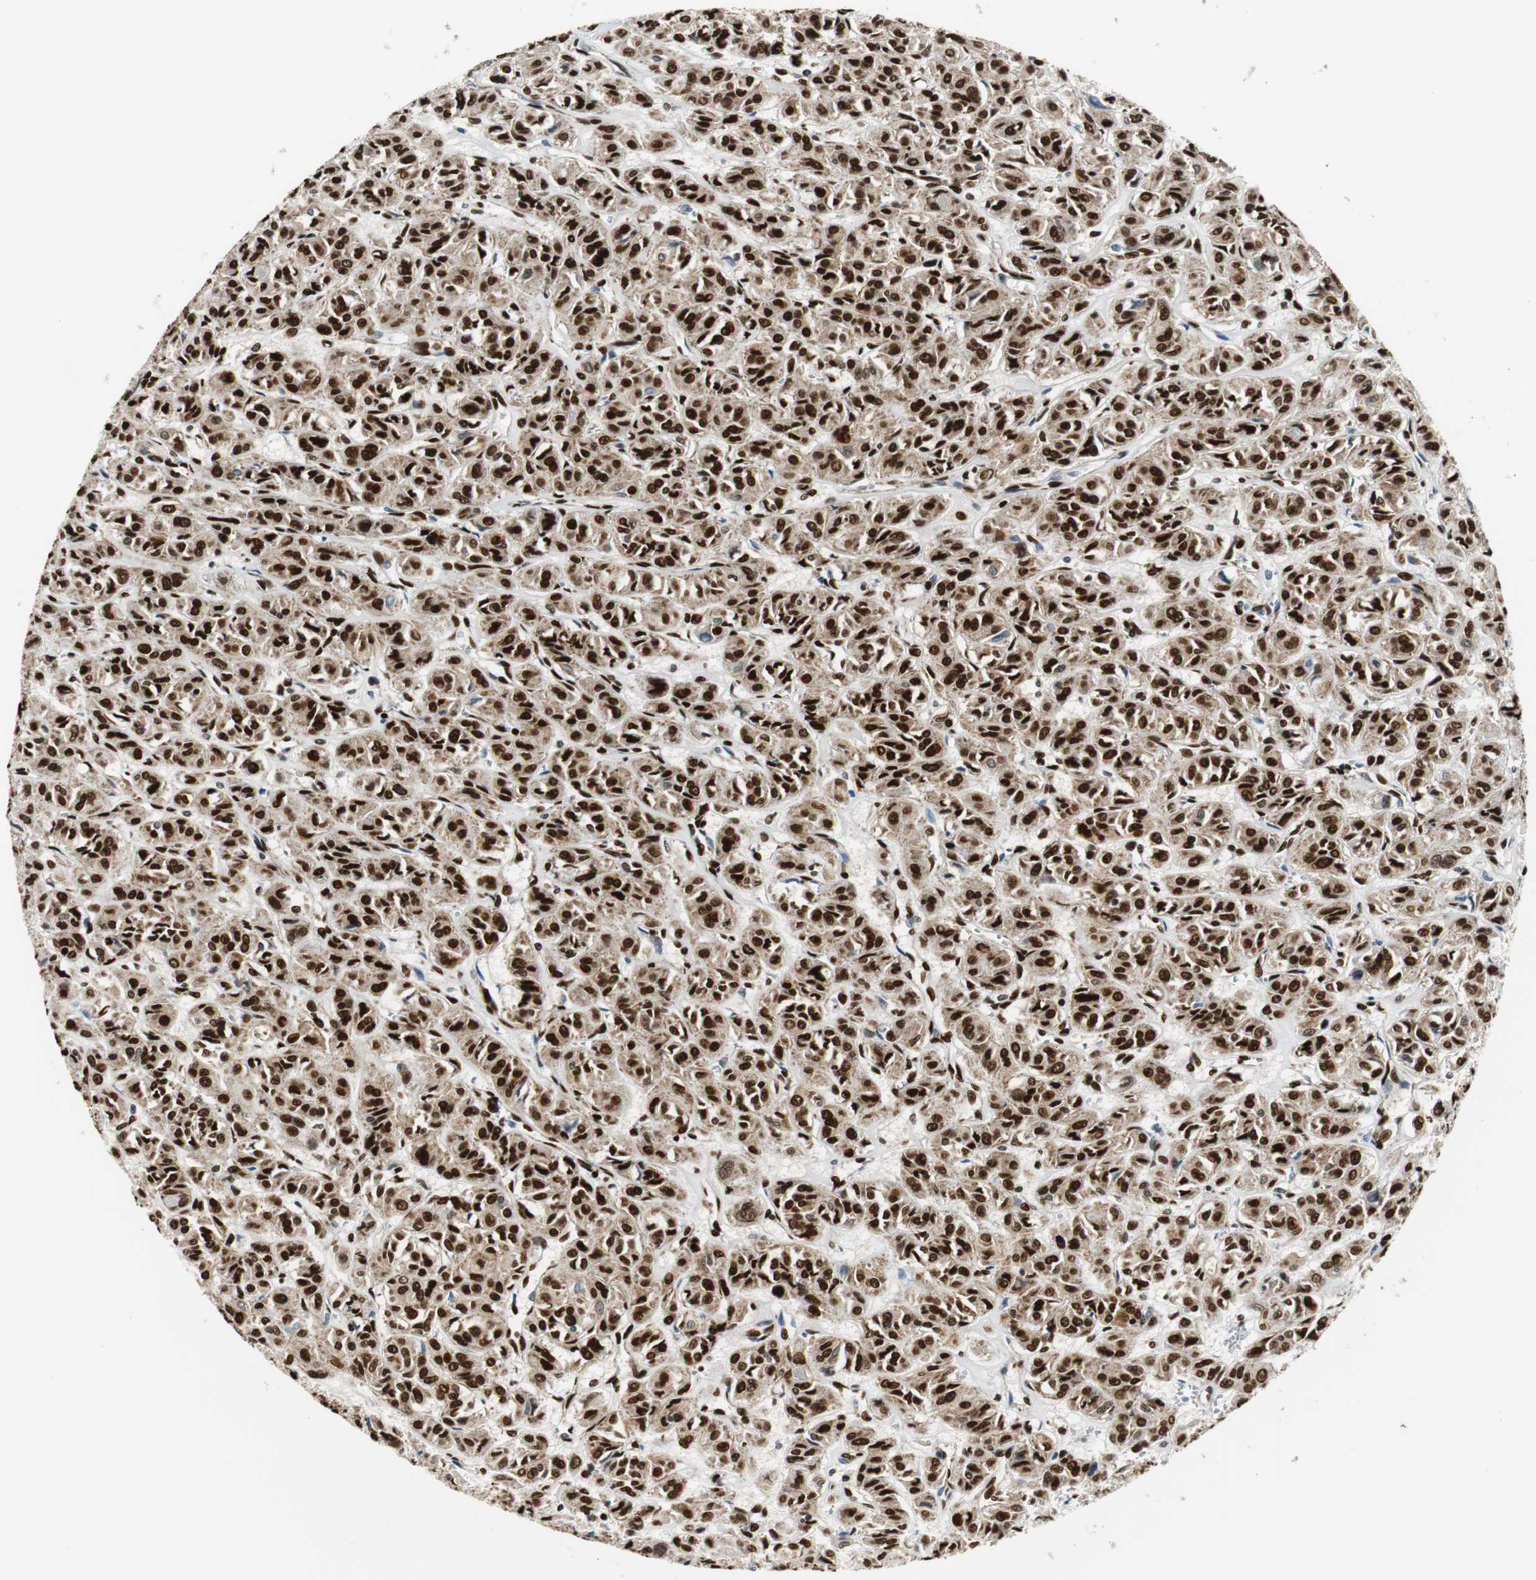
{"staining": {"intensity": "strong", "quantity": ">75%", "location": "nuclear"}, "tissue": "thyroid cancer", "cell_type": "Tumor cells", "image_type": "cancer", "snomed": [{"axis": "morphology", "description": "Follicular adenoma carcinoma, NOS"}, {"axis": "topography", "description": "Thyroid gland"}], "caption": "DAB (3,3'-diaminobenzidine) immunohistochemical staining of human thyroid cancer reveals strong nuclear protein expression in approximately >75% of tumor cells.", "gene": "HDAC1", "patient": {"sex": "female", "age": 71}}